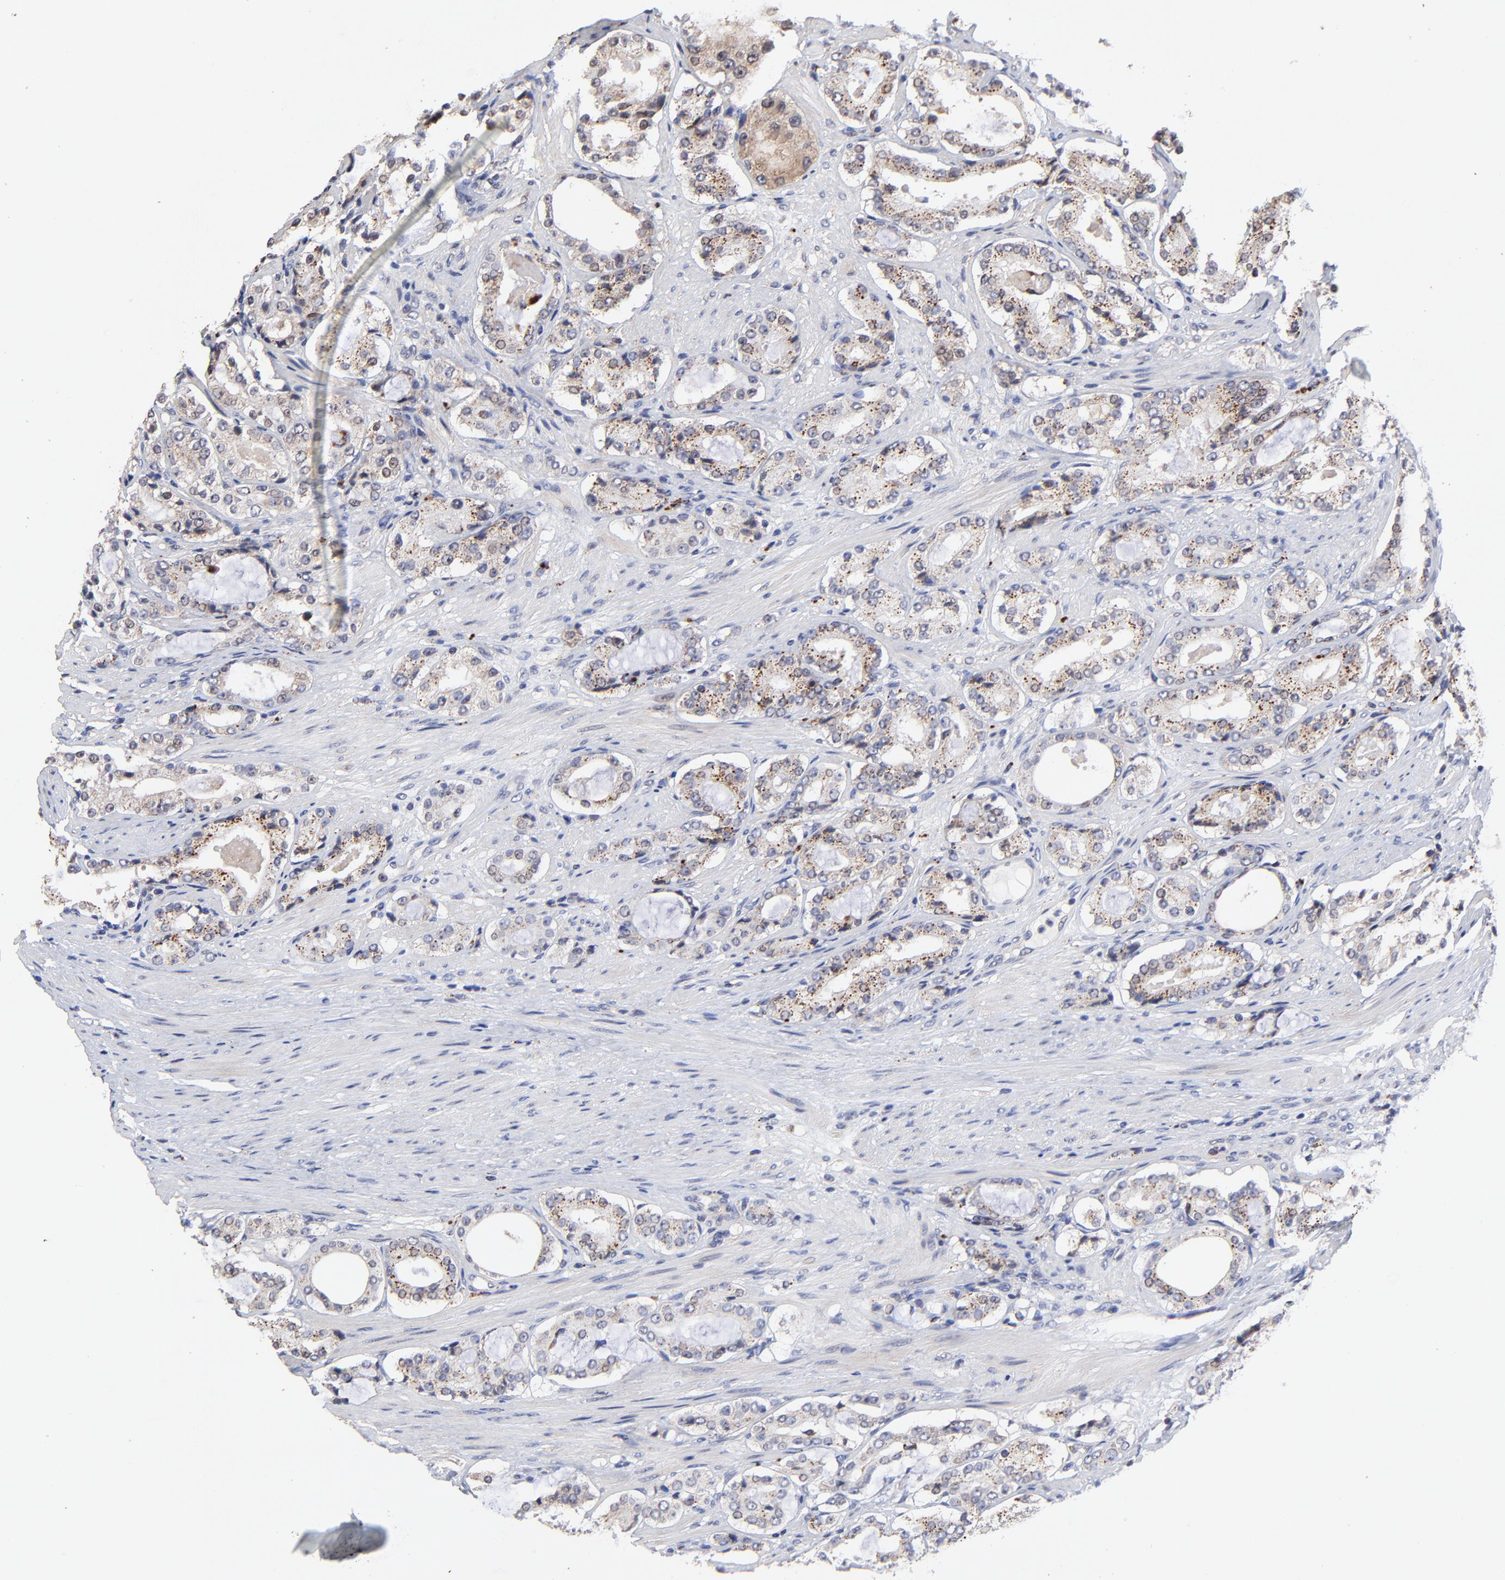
{"staining": {"intensity": "weak", "quantity": "25%-75%", "location": "cytoplasmic/membranous"}, "tissue": "prostate cancer", "cell_type": "Tumor cells", "image_type": "cancer", "snomed": [{"axis": "morphology", "description": "Adenocarcinoma, High grade"}, {"axis": "topography", "description": "Prostate"}], "caption": "The photomicrograph displays immunohistochemical staining of high-grade adenocarcinoma (prostate). There is weak cytoplasmic/membranous positivity is seen in approximately 25%-75% of tumor cells.", "gene": "PDE4B", "patient": {"sex": "male", "age": 72}}